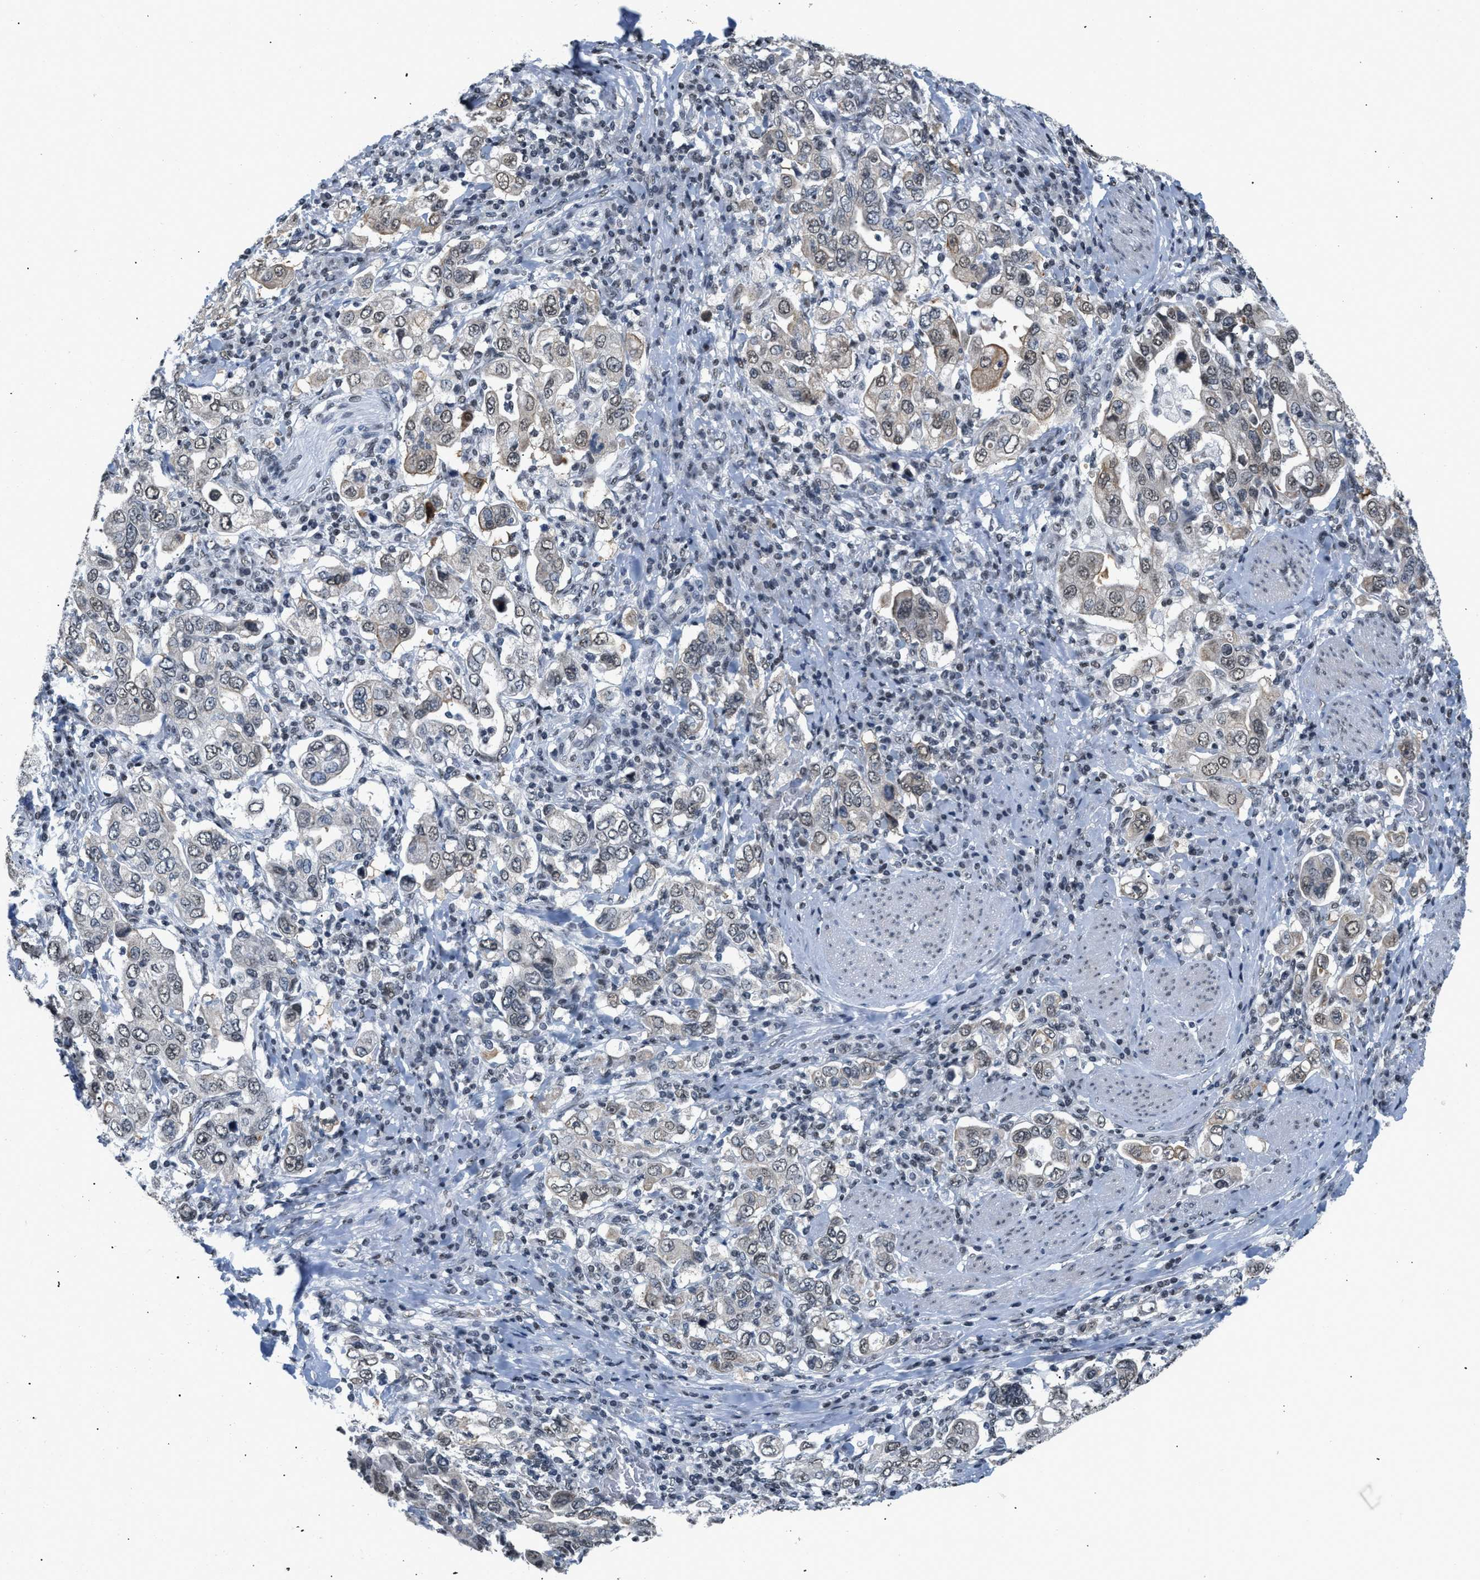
{"staining": {"intensity": "weak", "quantity": "<25%", "location": "nuclear"}, "tissue": "stomach cancer", "cell_type": "Tumor cells", "image_type": "cancer", "snomed": [{"axis": "morphology", "description": "Adenocarcinoma, NOS"}, {"axis": "topography", "description": "Stomach, upper"}], "caption": "This is a image of IHC staining of stomach adenocarcinoma, which shows no staining in tumor cells.", "gene": "RAF1", "patient": {"sex": "male", "age": 62}}